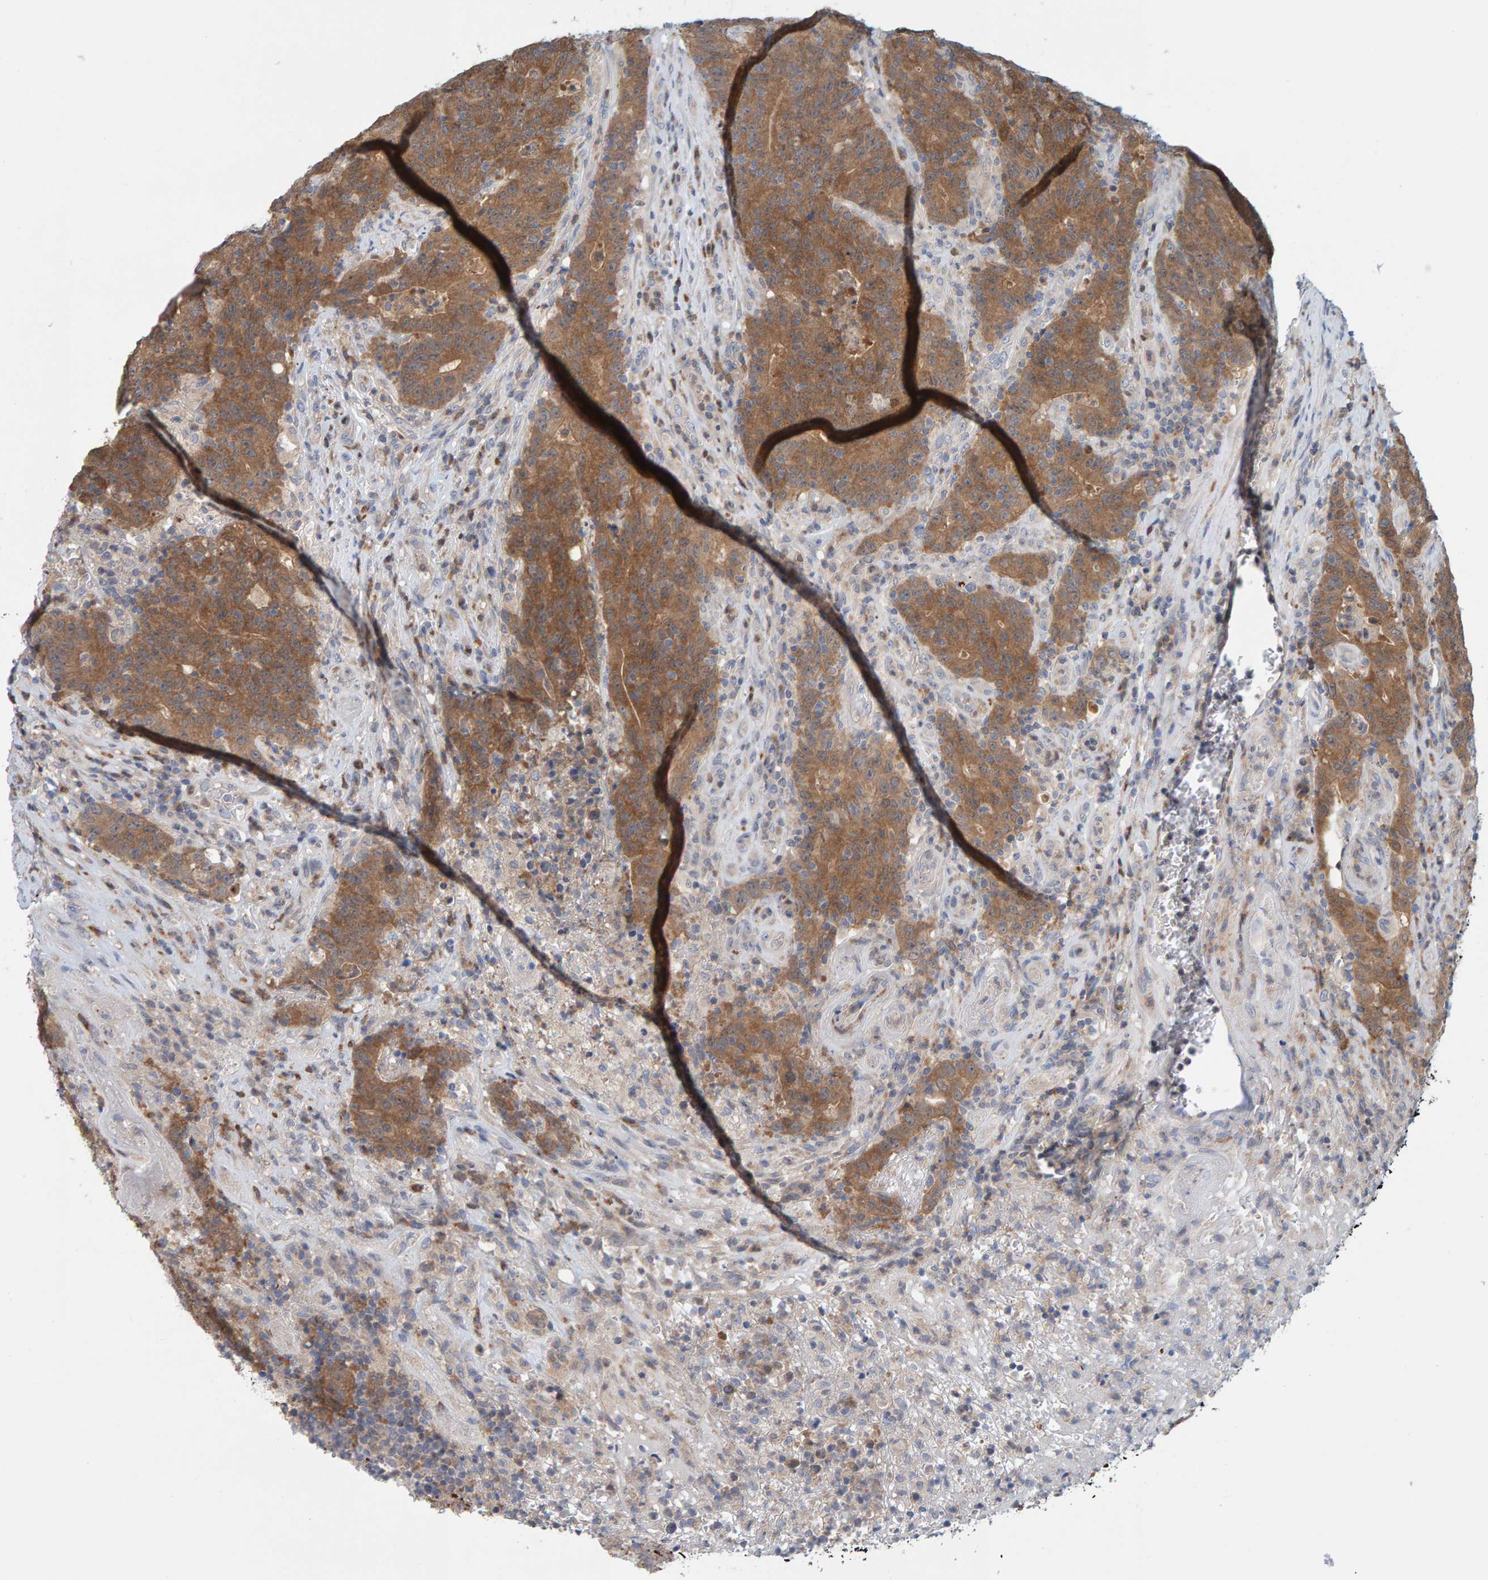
{"staining": {"intensity": "moderate", "quantity": ">75%", "location": "cytoplasmic/membranous"}, "tissue": "colorectal cancer", "cell_type": "Tumor cells", "image_type": "cancer", "snomed": [{"axis": "morphology", "description": "Normal tissue, NOS"}, {"axis": "morphology", "description": "Adenocarcinoma, NOS"}, {"axis": "topography", "description": "Colon"}], "caption": "This is an image of IHC staining of adenocarcinoma (colorectal), which shows moderate staining in the cytoplasmic/membranous of tumor cells.", "gene": "TATDN1", "patient": {"sex": "female", "age": 75}}